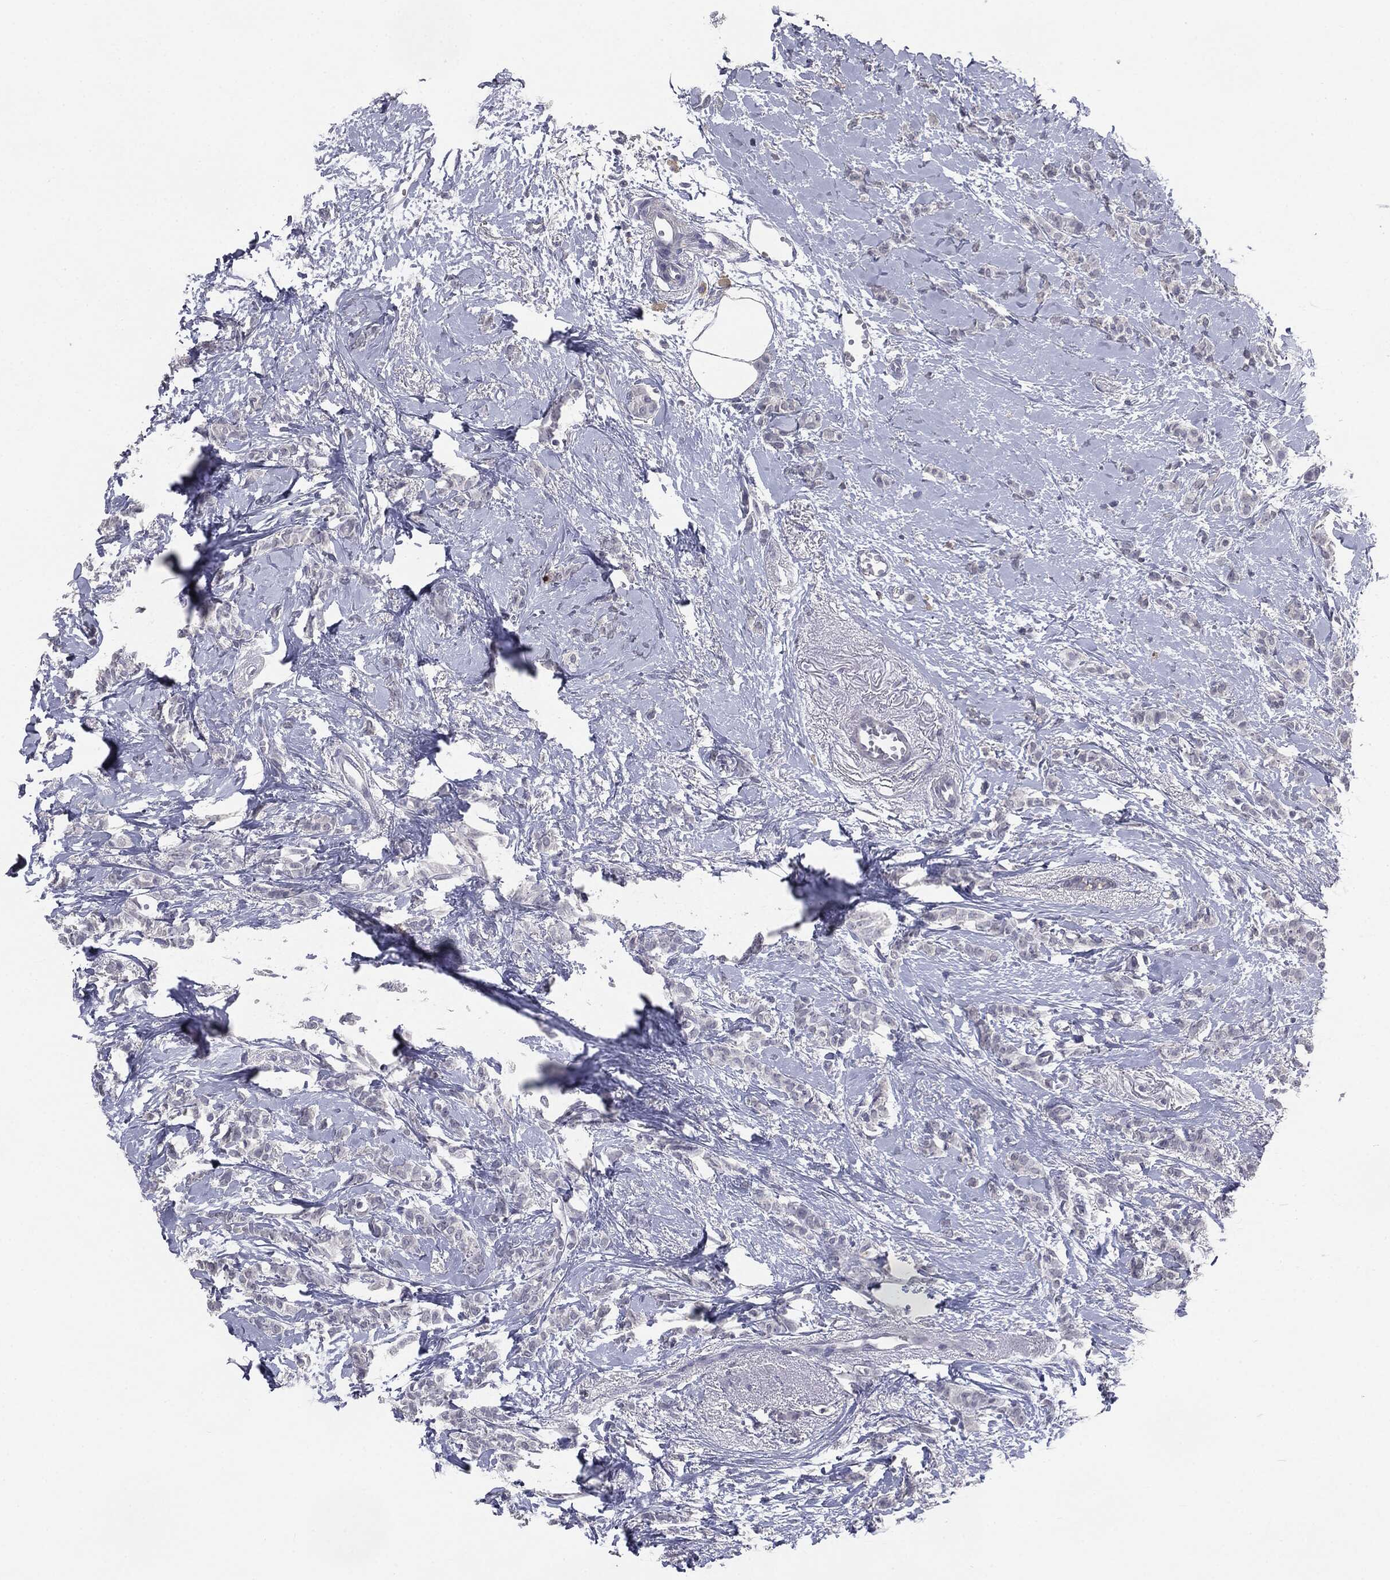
{"staining": {"intensity": "negative", "quantity": "none", "location": "none"}, "tissue": "breast cancer", "cell_type": "Tumor cells", "image_type": "cancer", "snomed": [{"axis": "morphology", "description": "Duct carcinoma"}, {"axis": "topography", "description": "Breast"}], "caption": "Photomicrograph shows no significant protein expression in tumor cells of breast cancer (intraductal carcinoma).", "gene": "SLC2A2", "patient": {"sex": "female", "age": 85}}